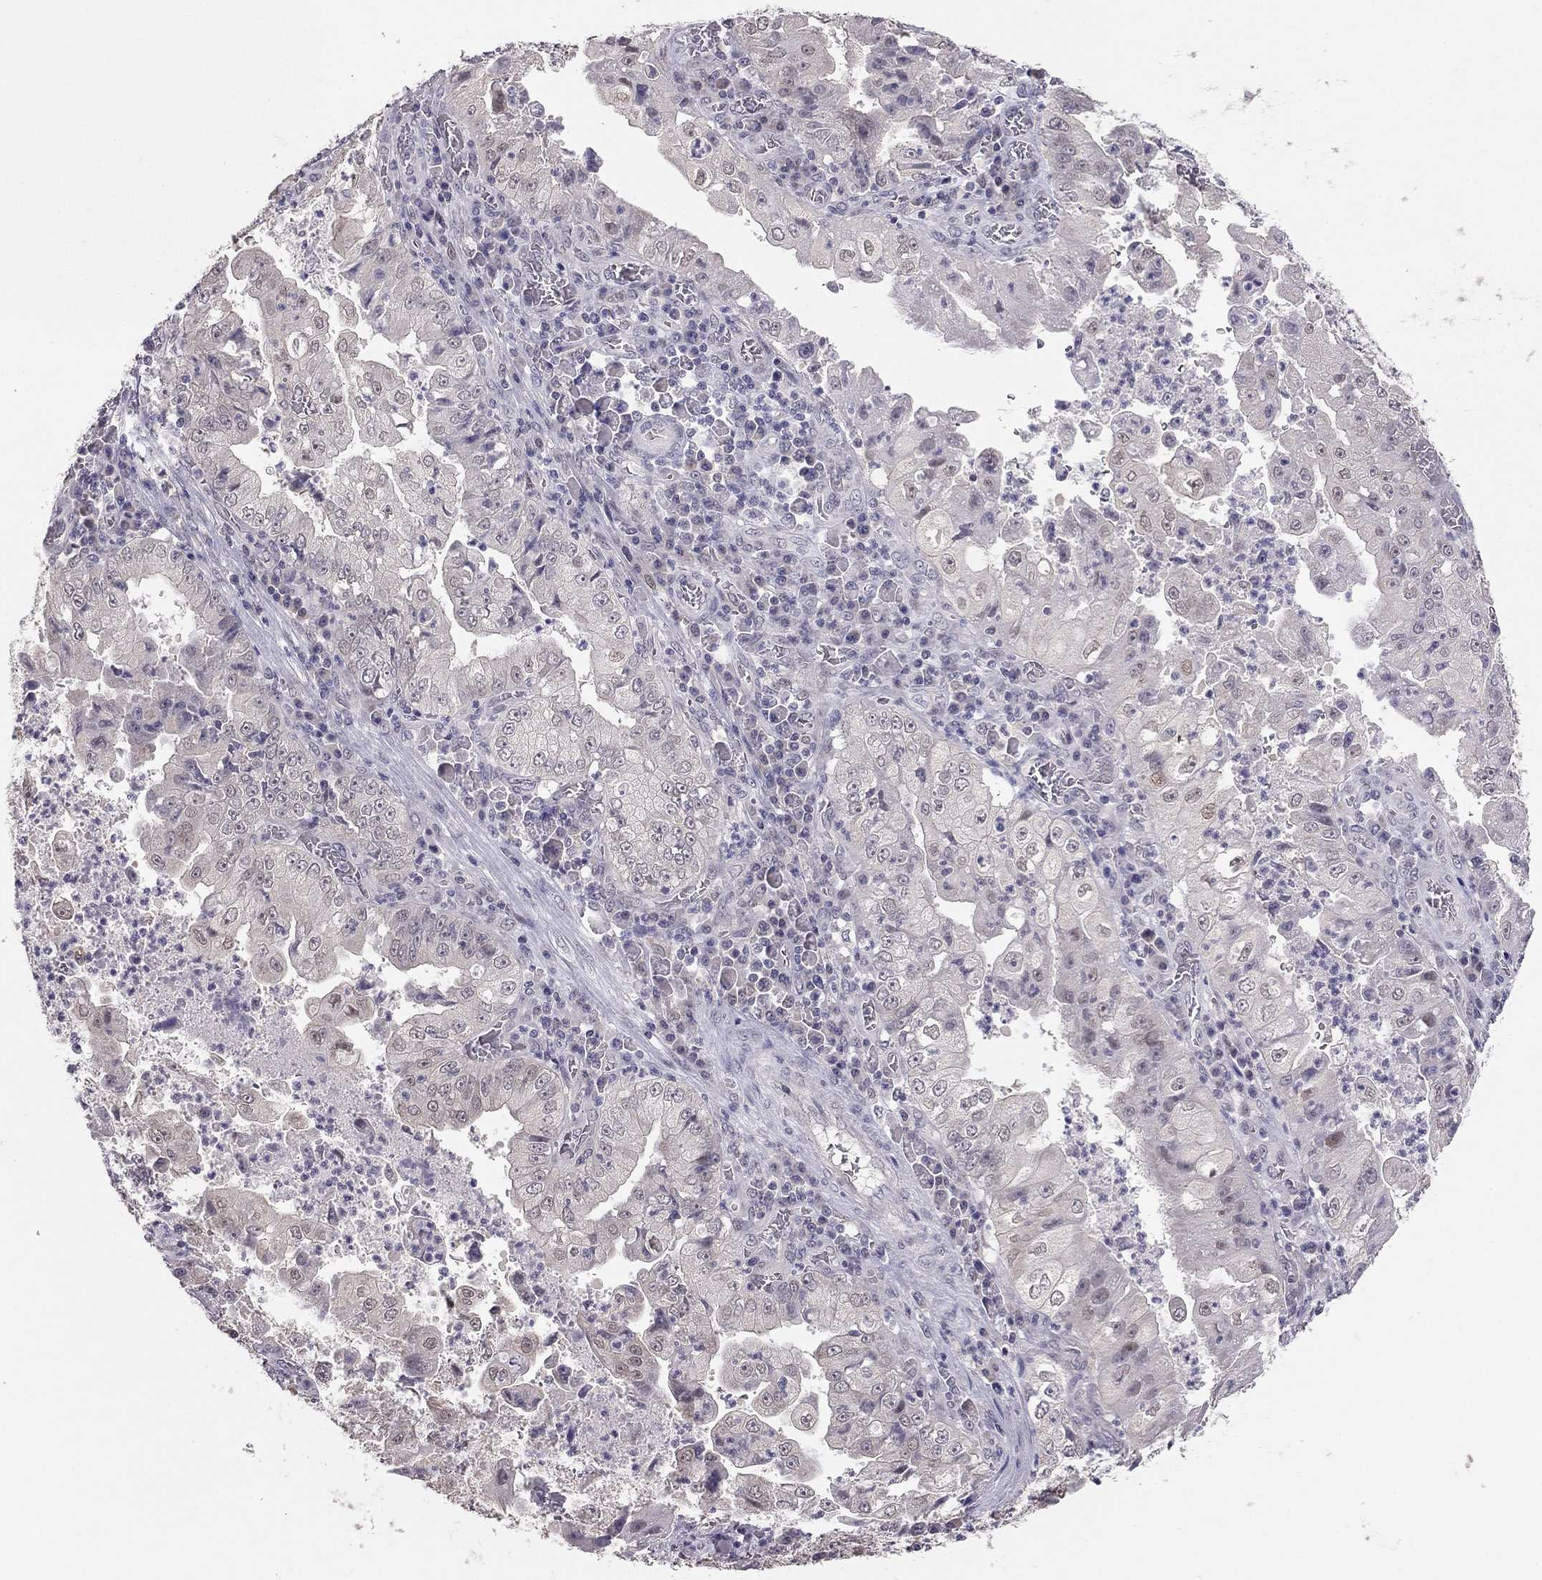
{"staining": {"intensity": "negative", "quantity": "none", "location": "none"}, "tissue": "stomach cancer", "cell_type": "Tumor cells", "image_type": "cancer", "snomed": [{"axis": "morphology", "description": "Adenocarcinoma, NOS"}, {"axis": "topography", "description": "Stomach"}], "caption": "This is a micrograph of immunohistochemistry (IHC) staining of stomach cancer, which shows no positivity in tumor cells. (Stains: DAB immunohistochemistry with hematoxylin counter stain, Microscopy: brightfield microscopy at high magnification).", "gene": "HSF2BP", "patient": {"sex": "male", "age": 76}}